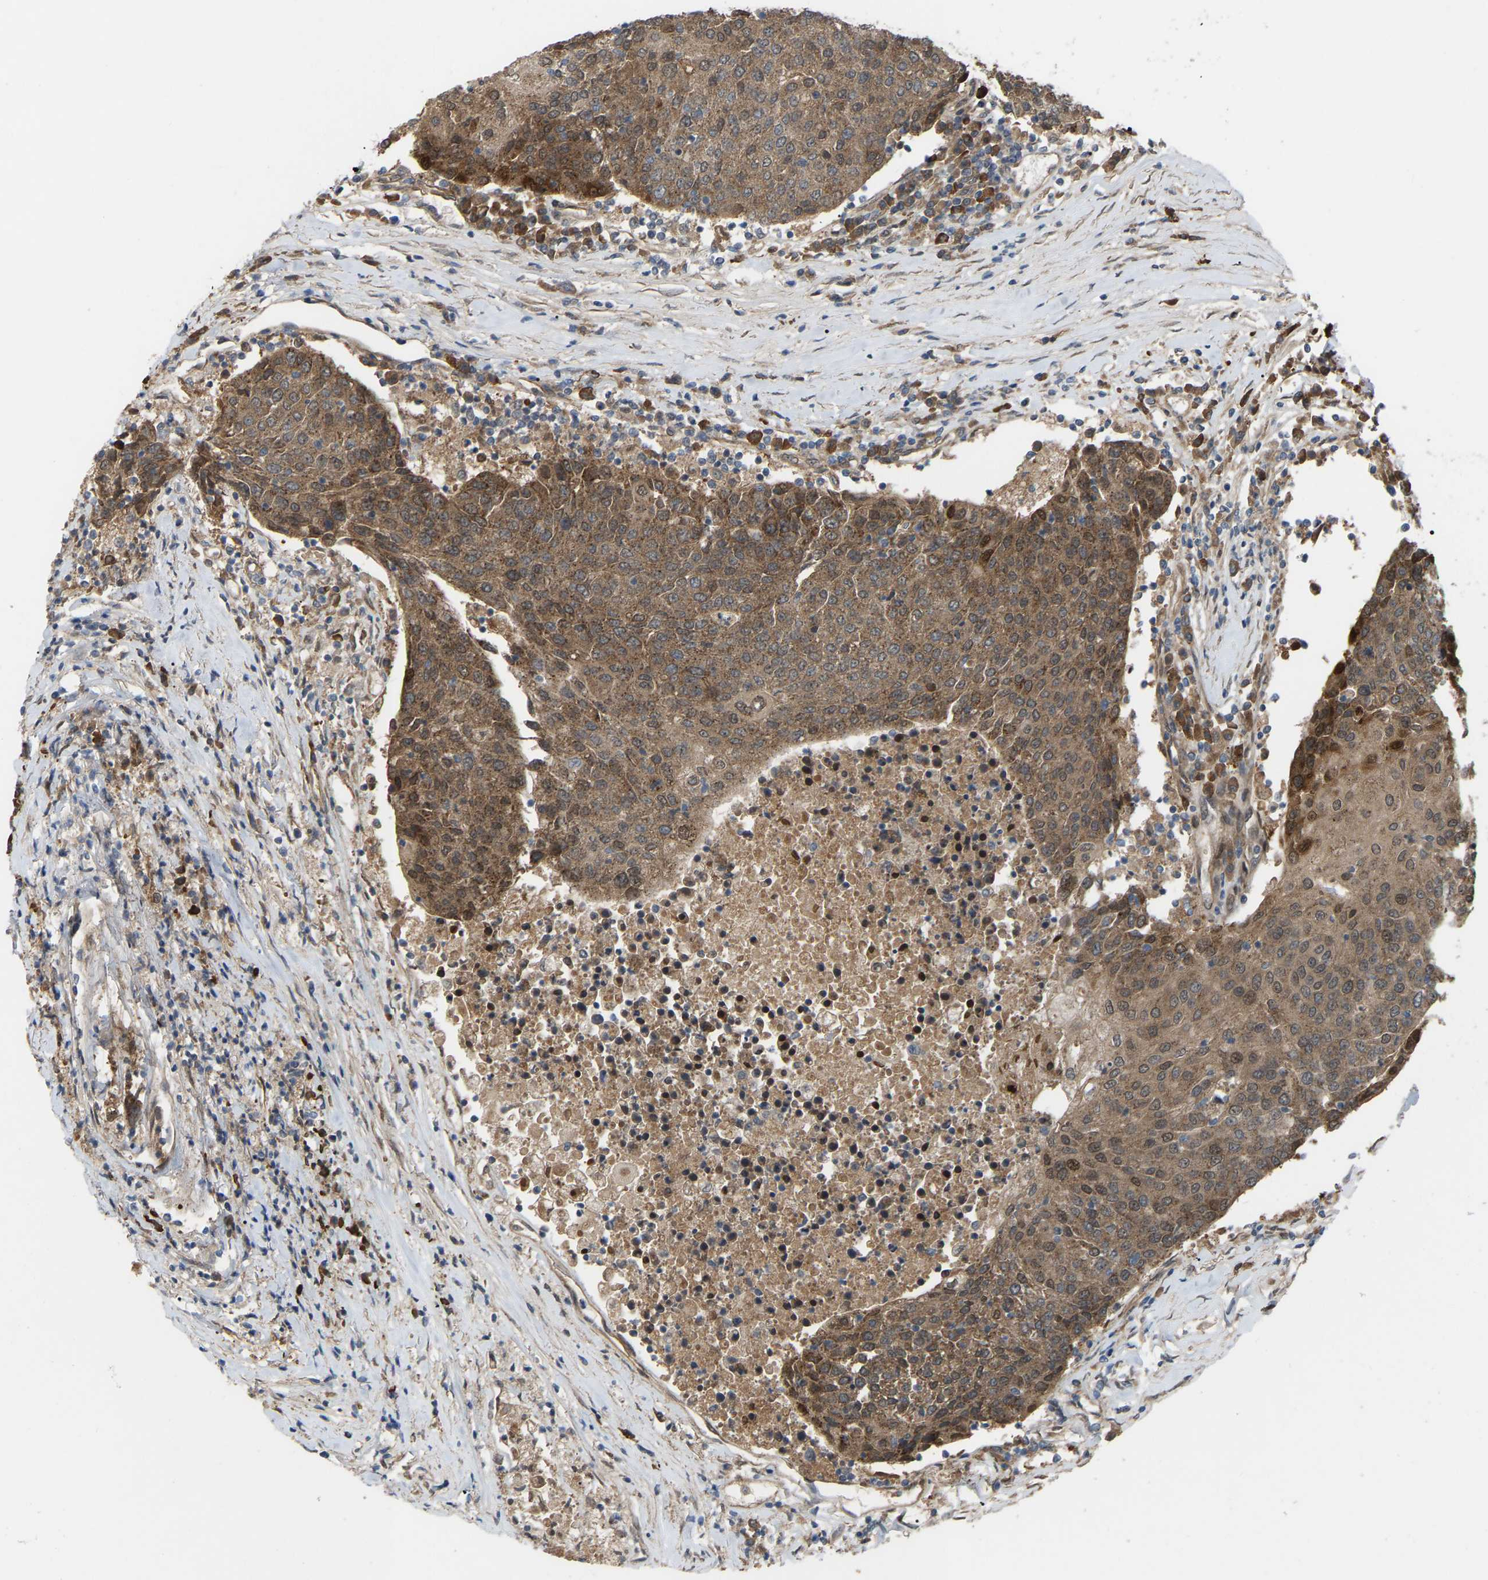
{"staining": {"intensity": "moderate", "quantity": ">75%", "location": "cytoplasmic/membranous"}, "tissue": "urothelial cancer", "cell_type": "Tumor cells", "image_type": "cancer", "snomed": [{"axis": "morphology", "description": "Urothelial carcinoma, High grade"}, {"axis": "topography", "description": "Urinary bladder"}], "caption": "High-grade urothelial carcinoma stained for a protein reveals moderate cytoplasmic/membranous positivity in tumor cells. The staining was performed using DAB (3,3'-diaminobenzidine) to visualize the protein expression in brown, while the nuclei were stained in blue with hematoxylin (Magnification: 20x).", "gene": "CROT", "patient": {"sex": "female", "age": 85}}